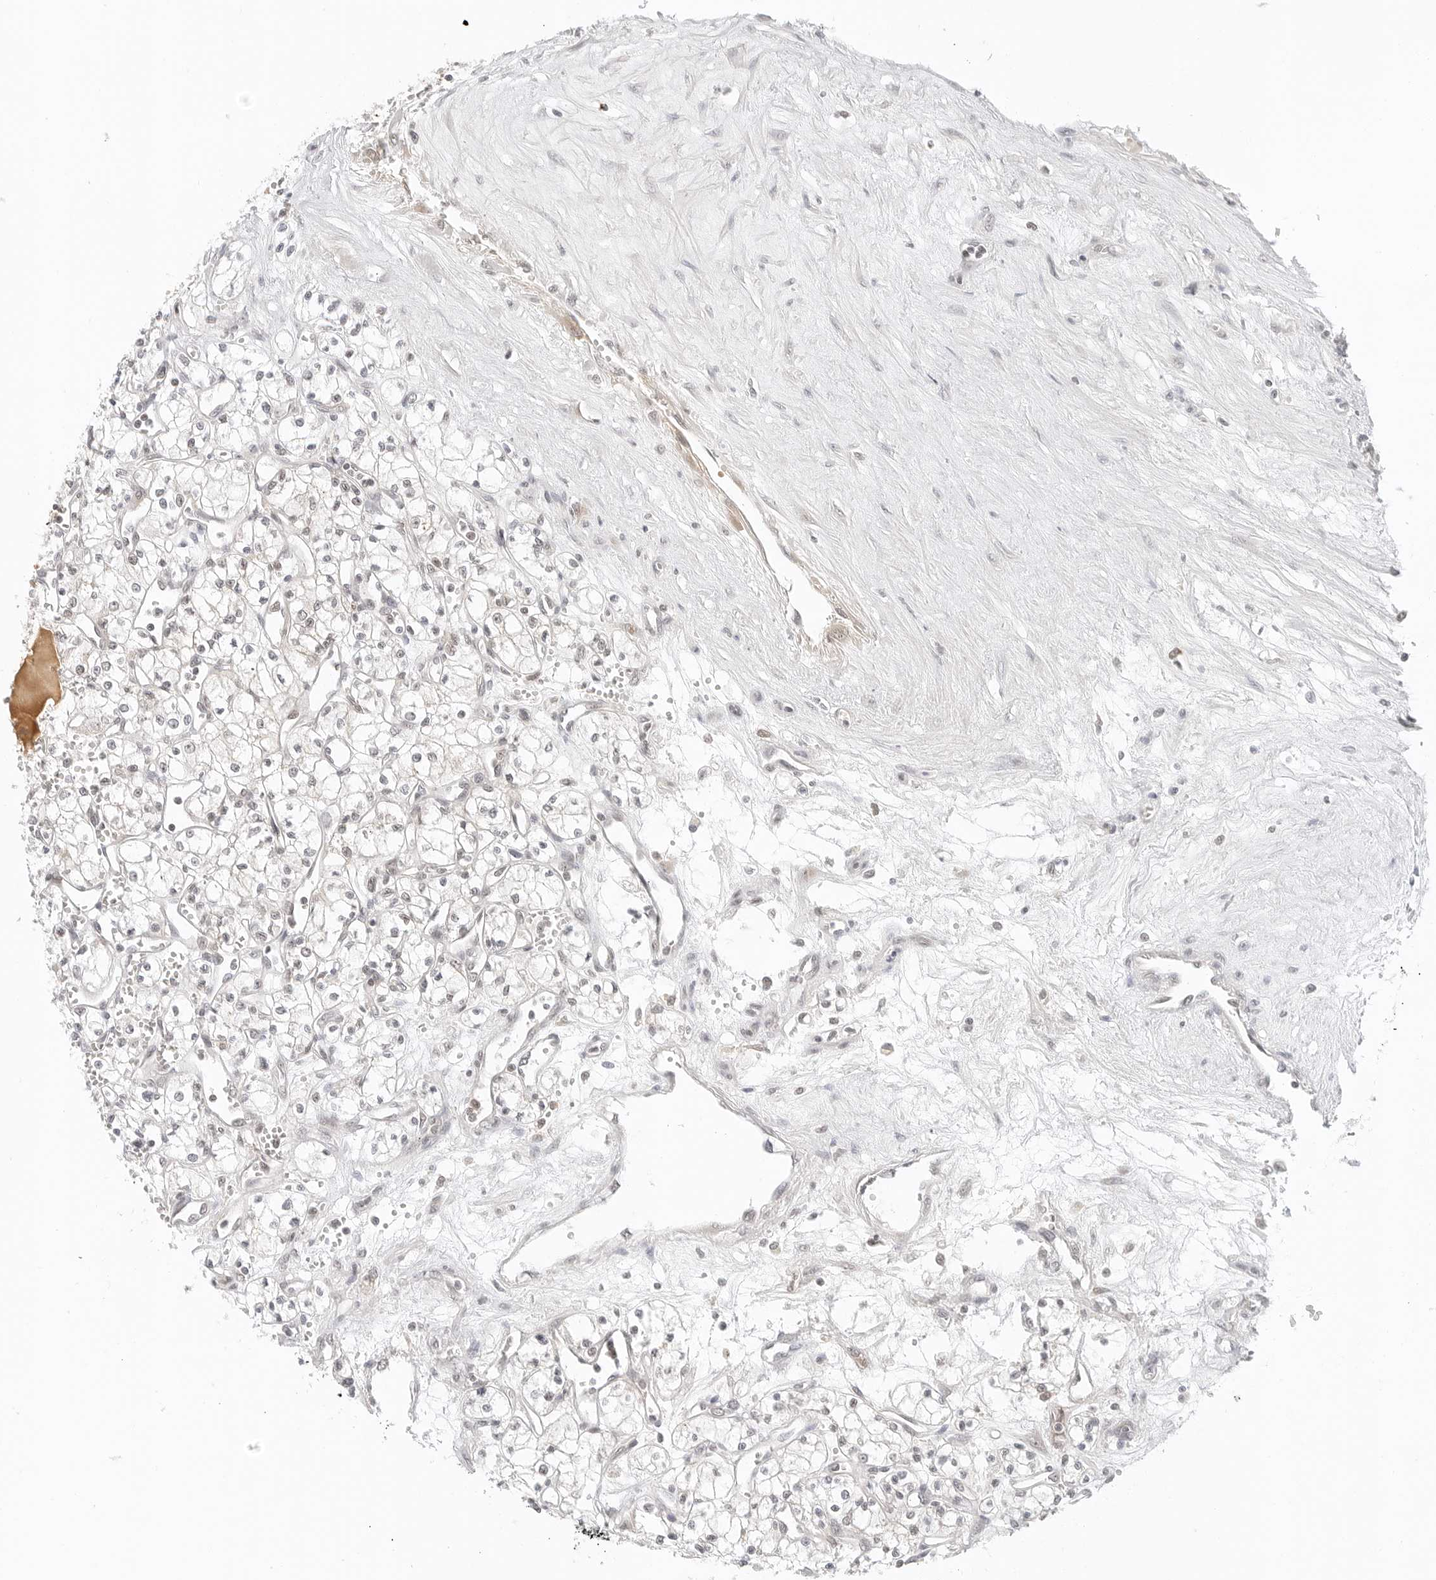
{"staining": {"intensity": "negative", "quantity": "none", "location": "none"}, "tissue": "renal cancer", "cell_type": "Tumor cells", "image_type": "cancer", "snomed": [{"axis": "morphology", "description": "Adenocarcinoma, NOS"}, {"axis": "topography", "description": "Kidney"}], "caption": "Renal cancer stained for a protein using immunohistochemistry (IHC) reveals no positivity tumor cells.", "gene": "NEO1", "patient": {"sex": "male", "age": 59}}